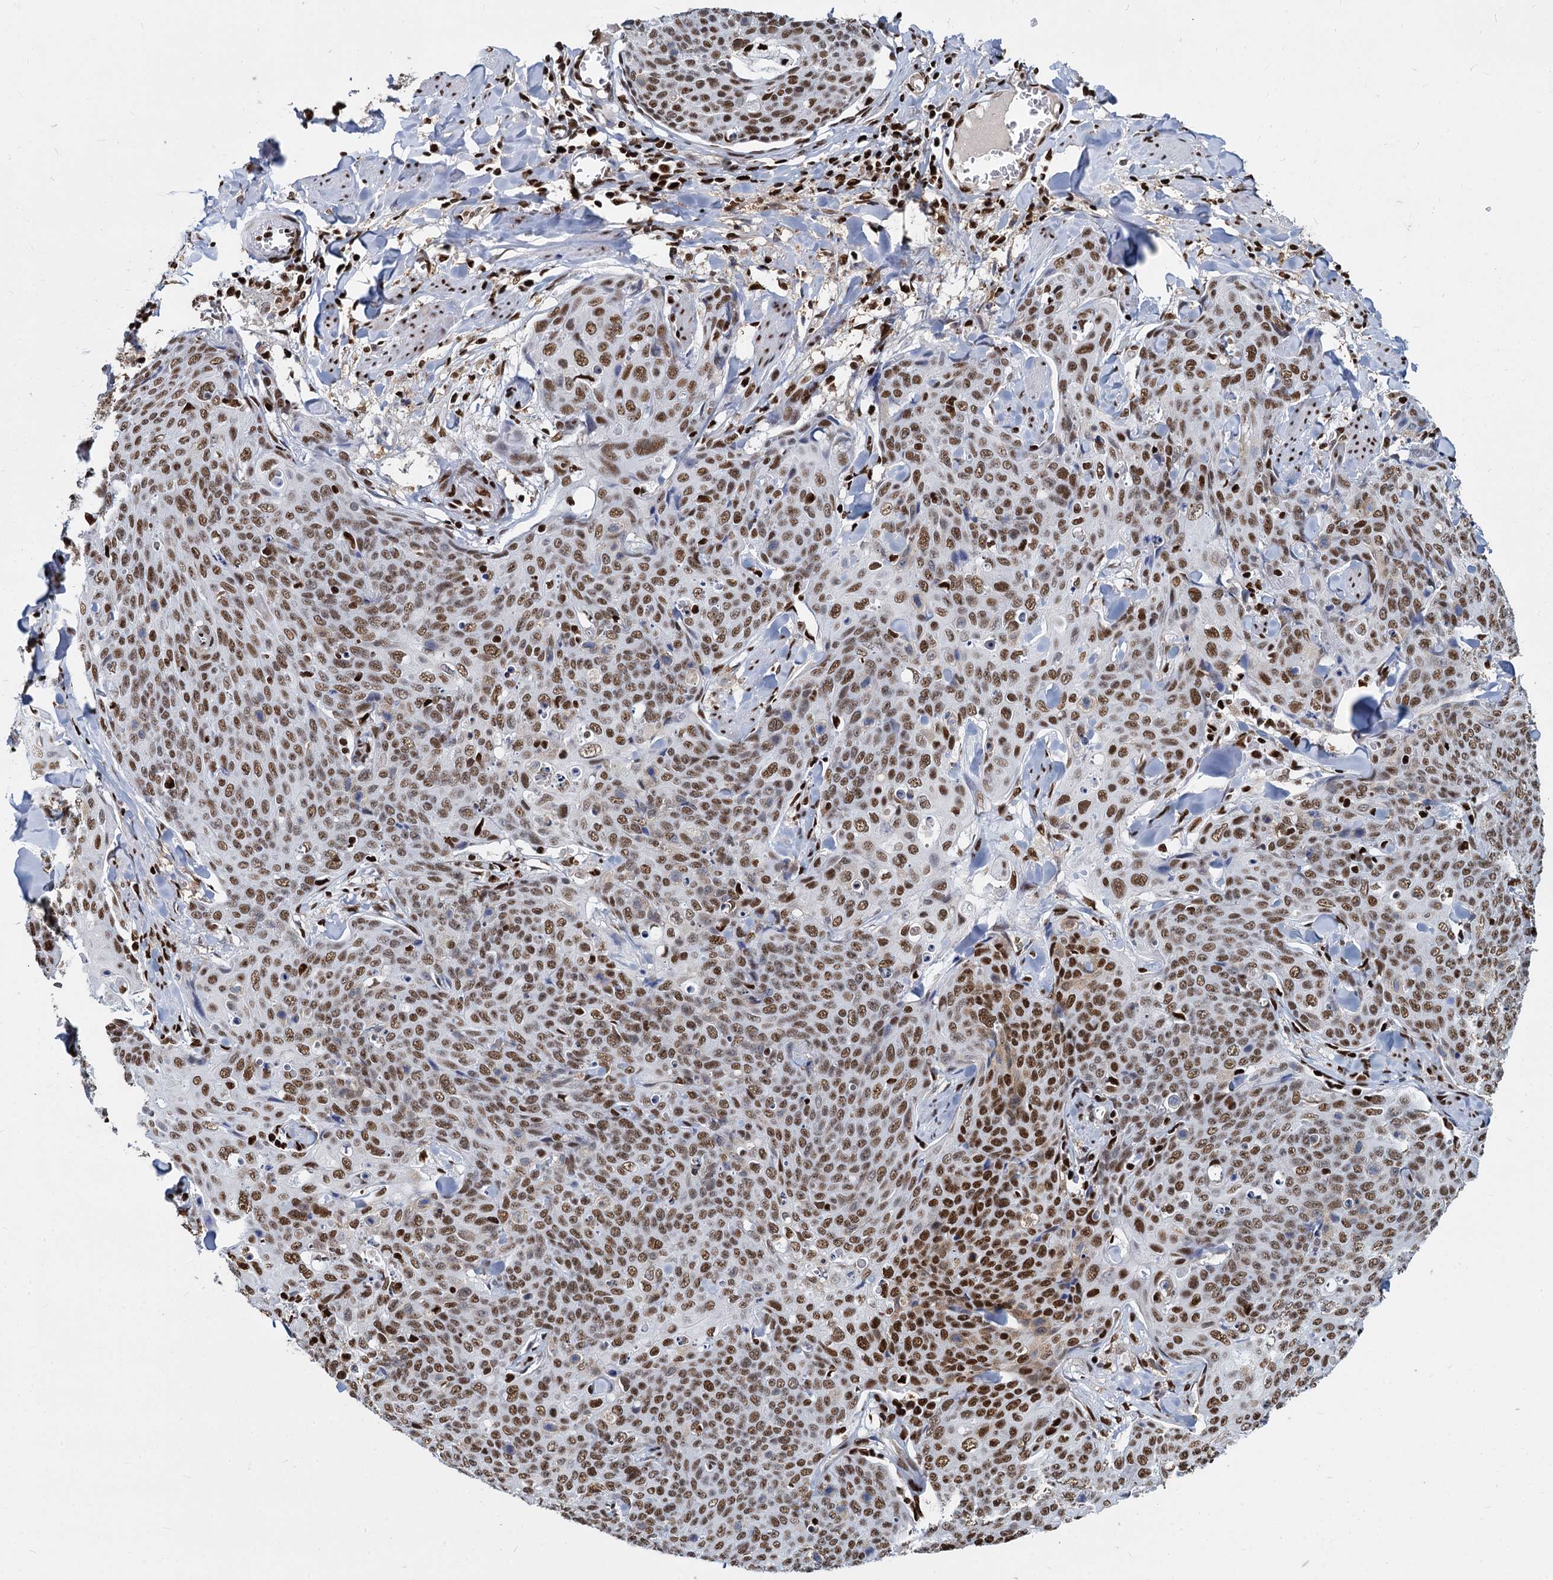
{"staining": {"intensity": "moderate", "quantity": ">75%", "location": "nuclear"}, "tissue": "skin cancer", "cell_type": "Tumor cells", "image_type": "cancer", "snomed": [{"axis": "morphology", "description": "Squamous cell carcinoma, NOS"}, {"axis": "topography", "description": "Skin"}, {"axis": "topography", "description": "Vulva"}], "caption": "Moderate nuclear staining for a protein is present in approximately >75% of tumor cells of skin squamous cell carcinoma using immunohistochemistry.", "gene": "DCPS", "patient": {"sex": "female", "age": 85}}